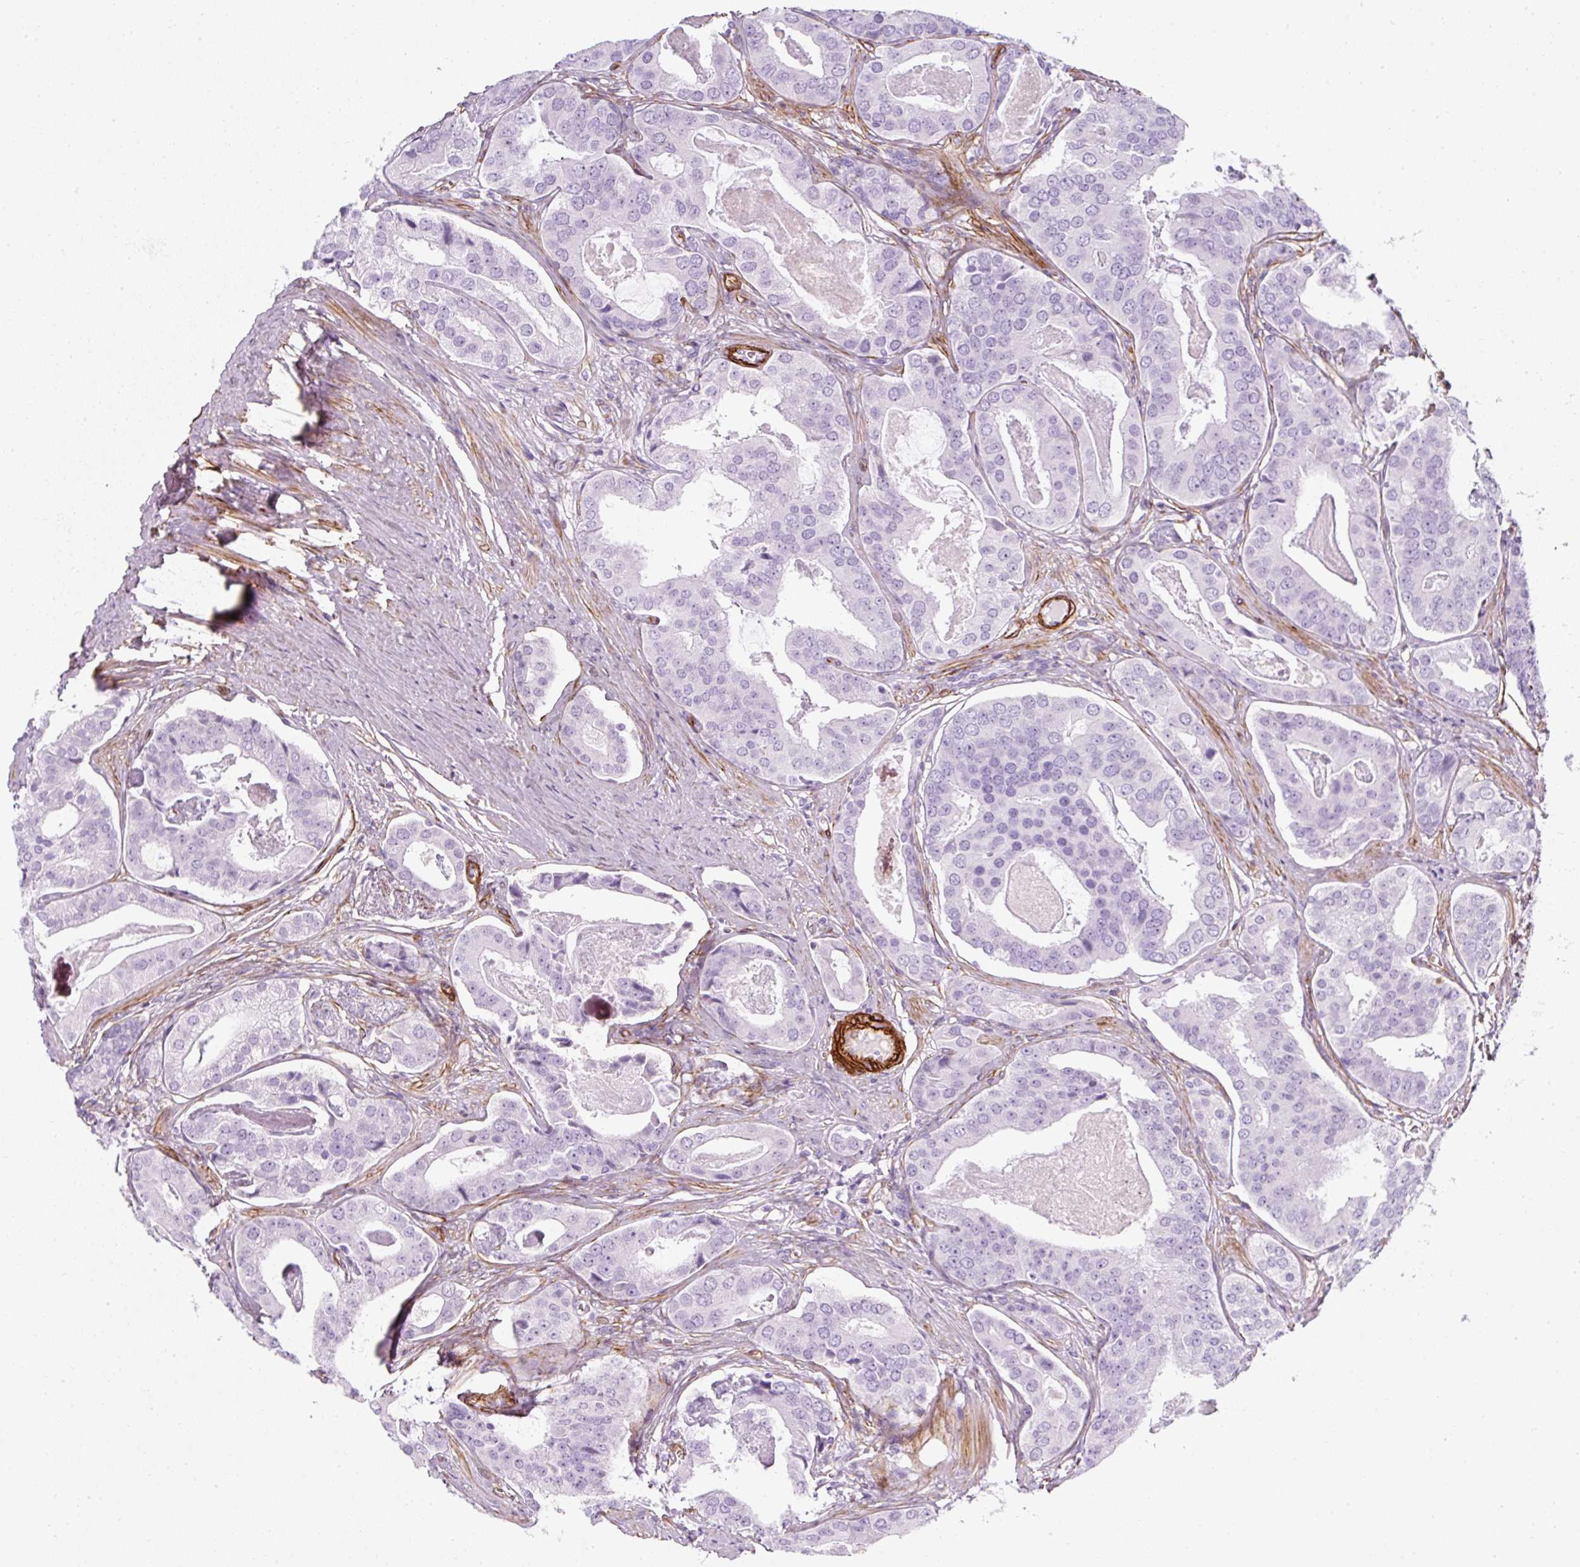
{"staining": {"intensity": "negative", "quantity": "none", "location": "none"}, "tissue": "prostate cancer", "cell_type": "Tumor cells", "image_type": "cancer", "snomed": [{"axis": "morphology", "description": "Adenocarcinoma, High grade"}, {"axis": "topography", "description": "Prostate"}], "caption": "IHC of prostate cancer (adenocarcinoma (high-grade)) exhibits no positivity in tumor cells.", "gene": "CAVIN3", "patient": {"sex": "male", "age": 71}}